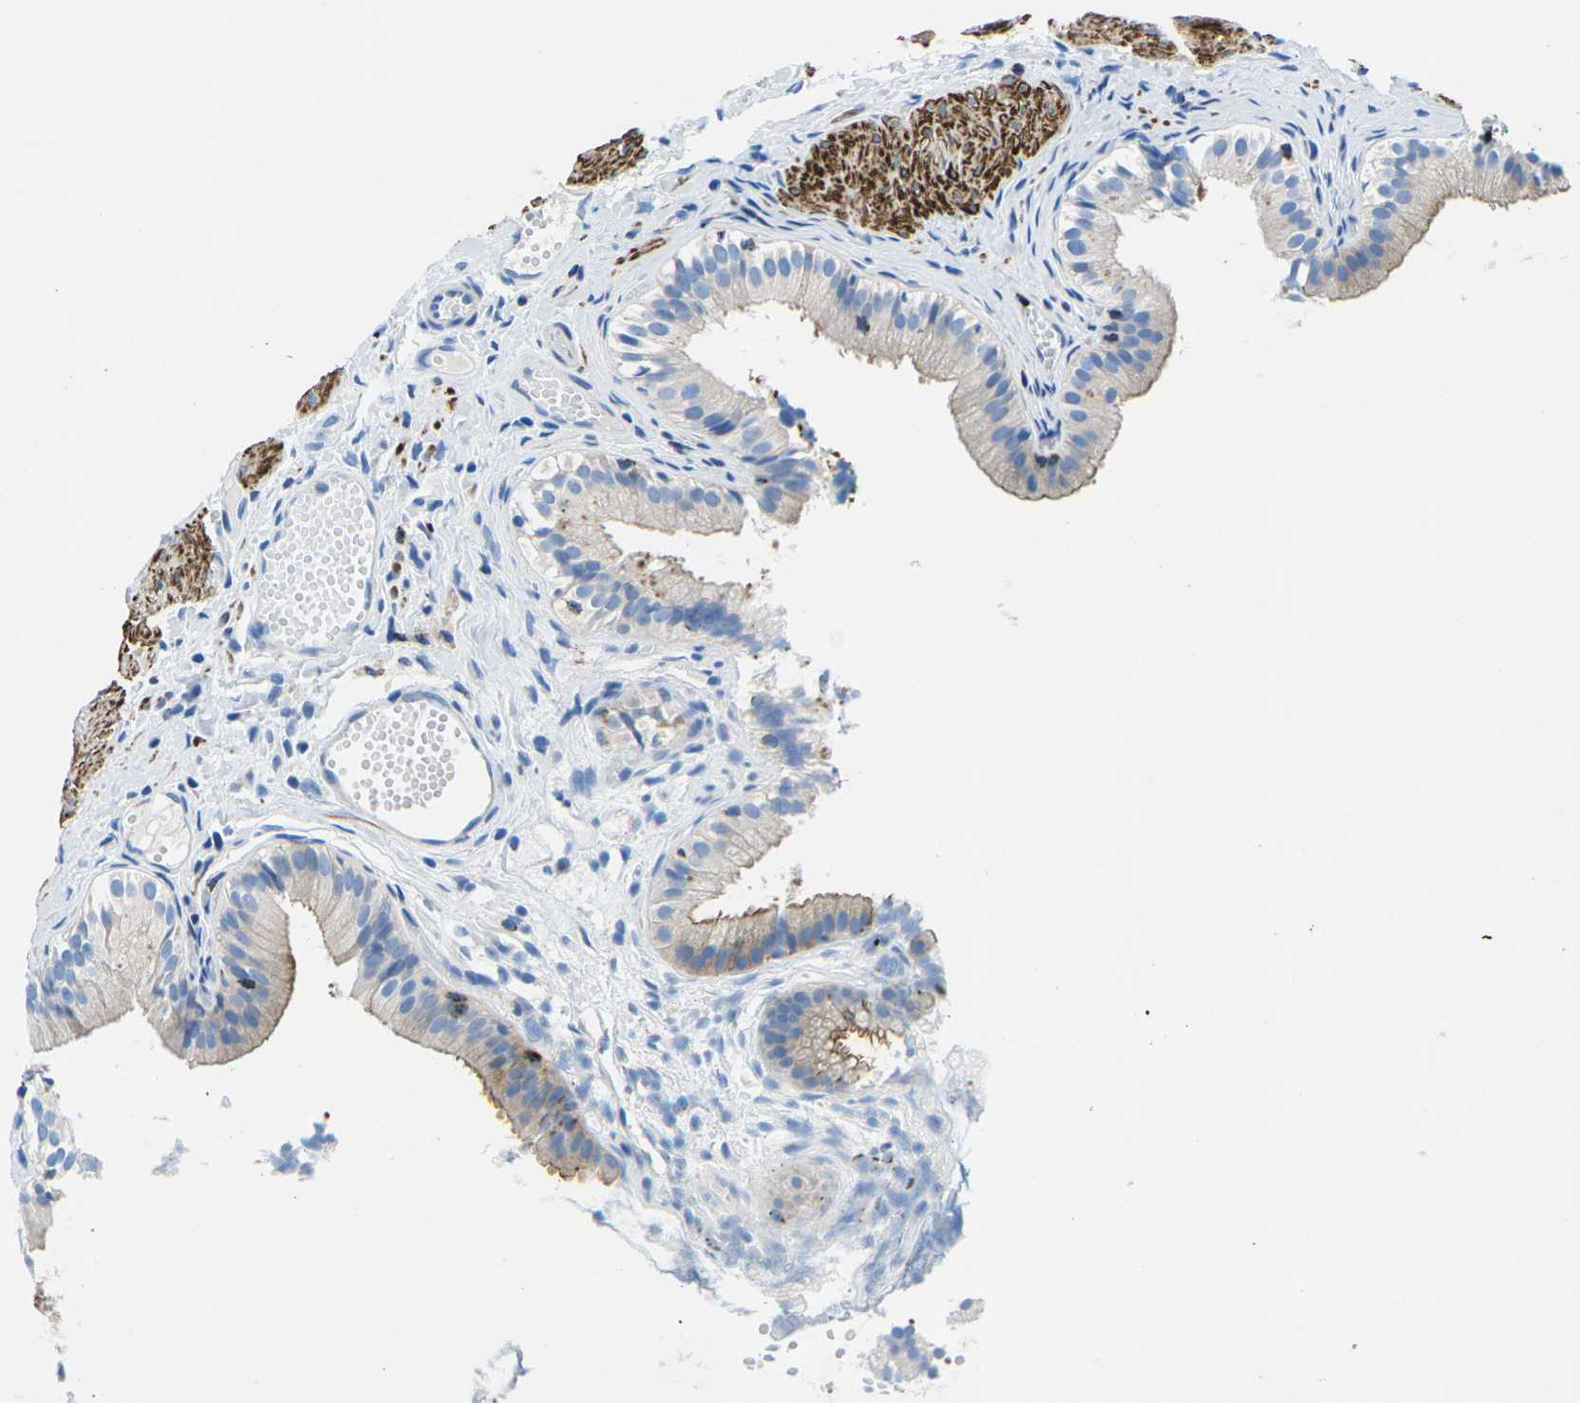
{"staining": {"intensity": "weak", "quantity": ">75%", "location": "cytoplasmic/membranous"}, "tissue": "gallbladder", "cell_type": "Glandular cells", "image_type": "normal", "snomed": [{"axis": "morphology", "description": "Normal tissue, NOS"}, {"axis": "topography", "description": "Gallbladder"}], "caption": "This is an image of immunohistochemistry staining of unremarkable gallbladder, which shows weak positivity in the cytoplasmic/membranous of glandular cells.", "gene": "MC4R", "patient": {"sex": "female", "age": 26}}